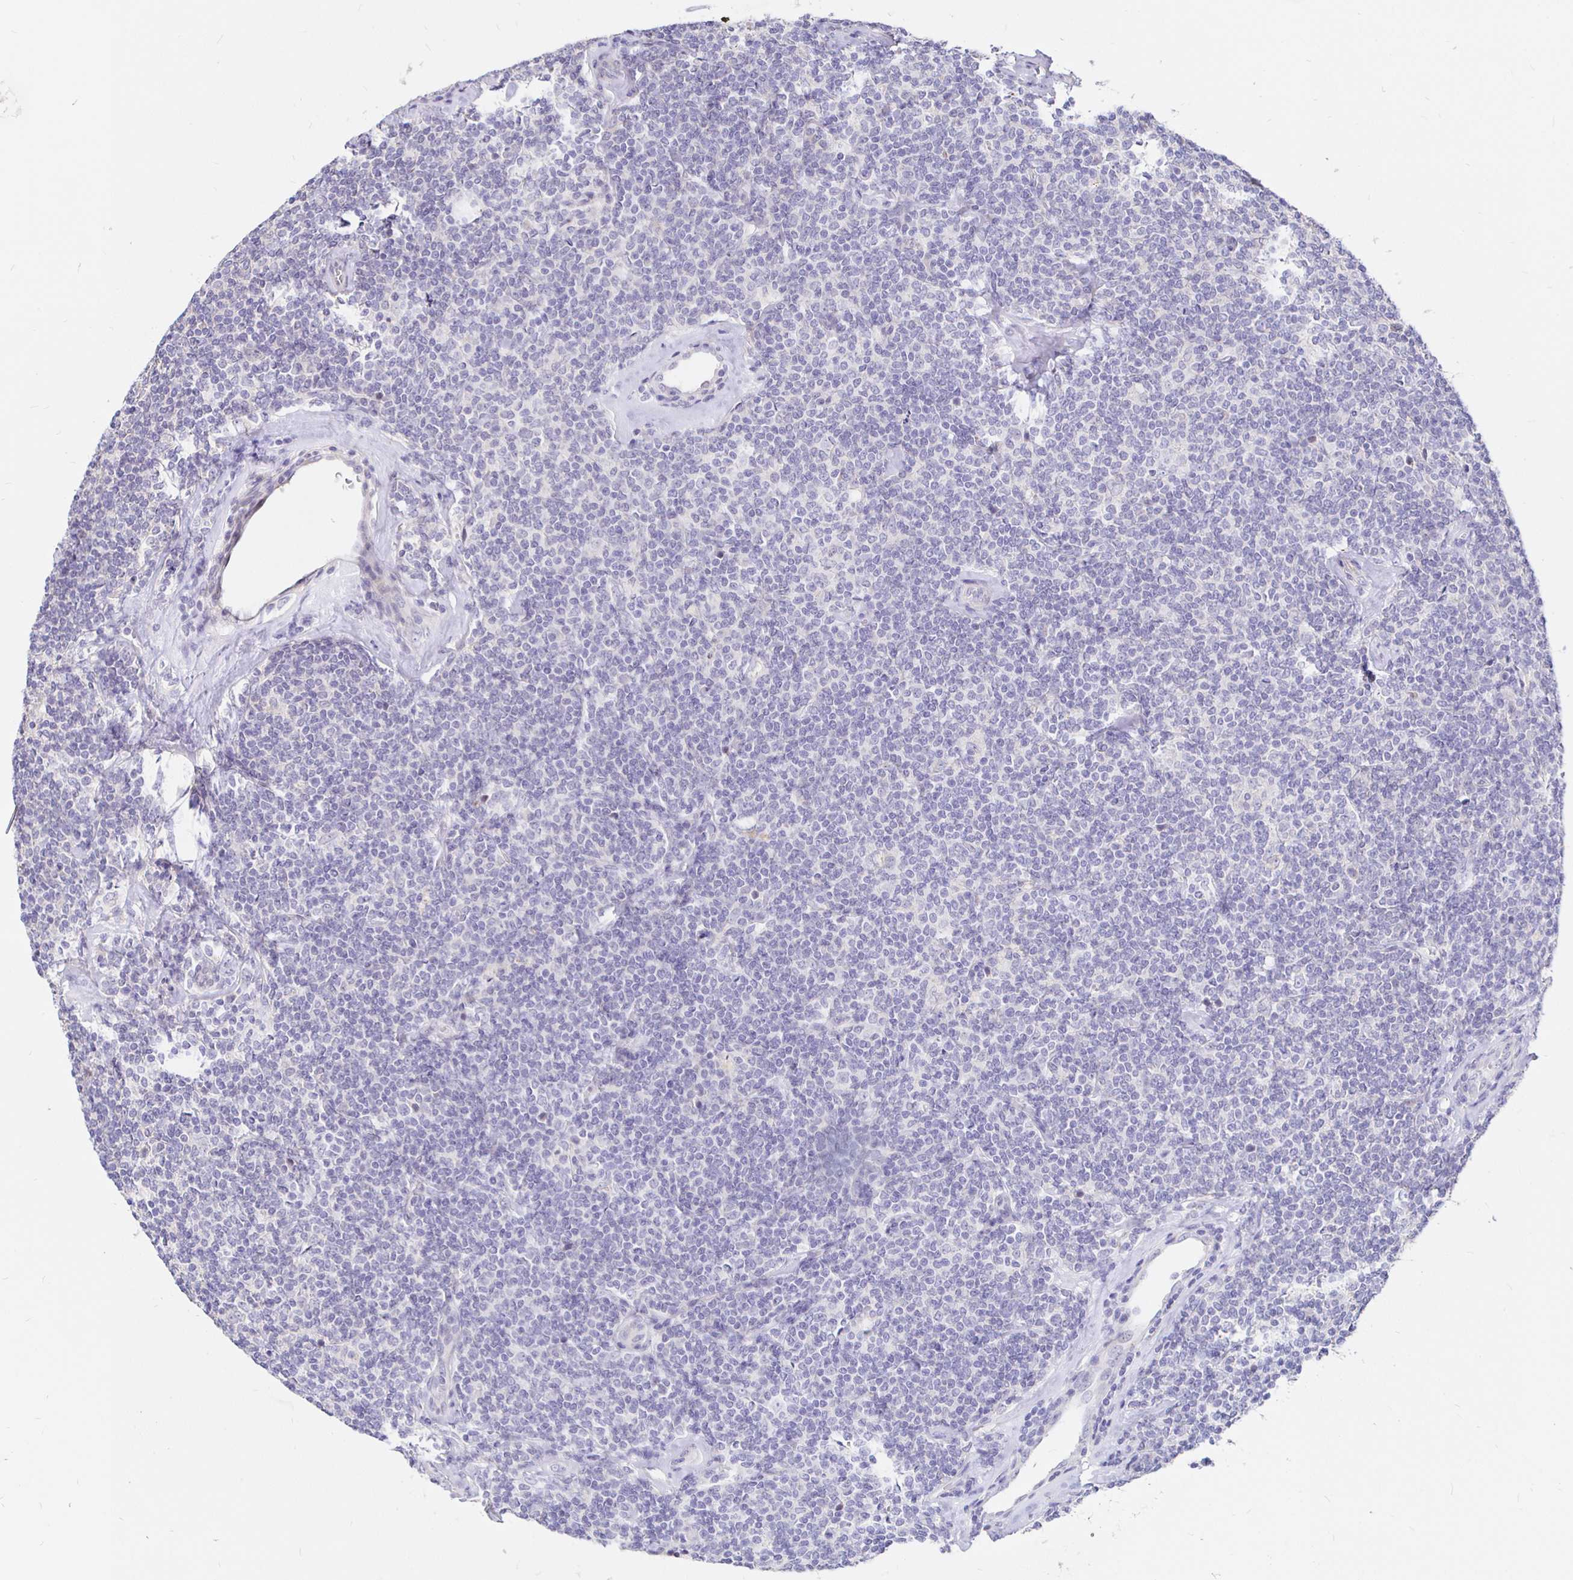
{"staining": {"intensity": "negative", "quantity": "none", "location": "none"}, "tissue": "lymphoma", "cell_type": "Tumor cells", "image_type": "cancer", "snomed": [{"axis": "morphology", "description": "Malignant lymphoma, non-Hodgkin's type, Low grade"}, {"axis": "topography", "description": "Lymph node"}], "caption": "IHC of lymphoma exhibits no positivity in tumor cells.", "gene": "NECAB1", "patient": {"sex": "female", "age": 56}}